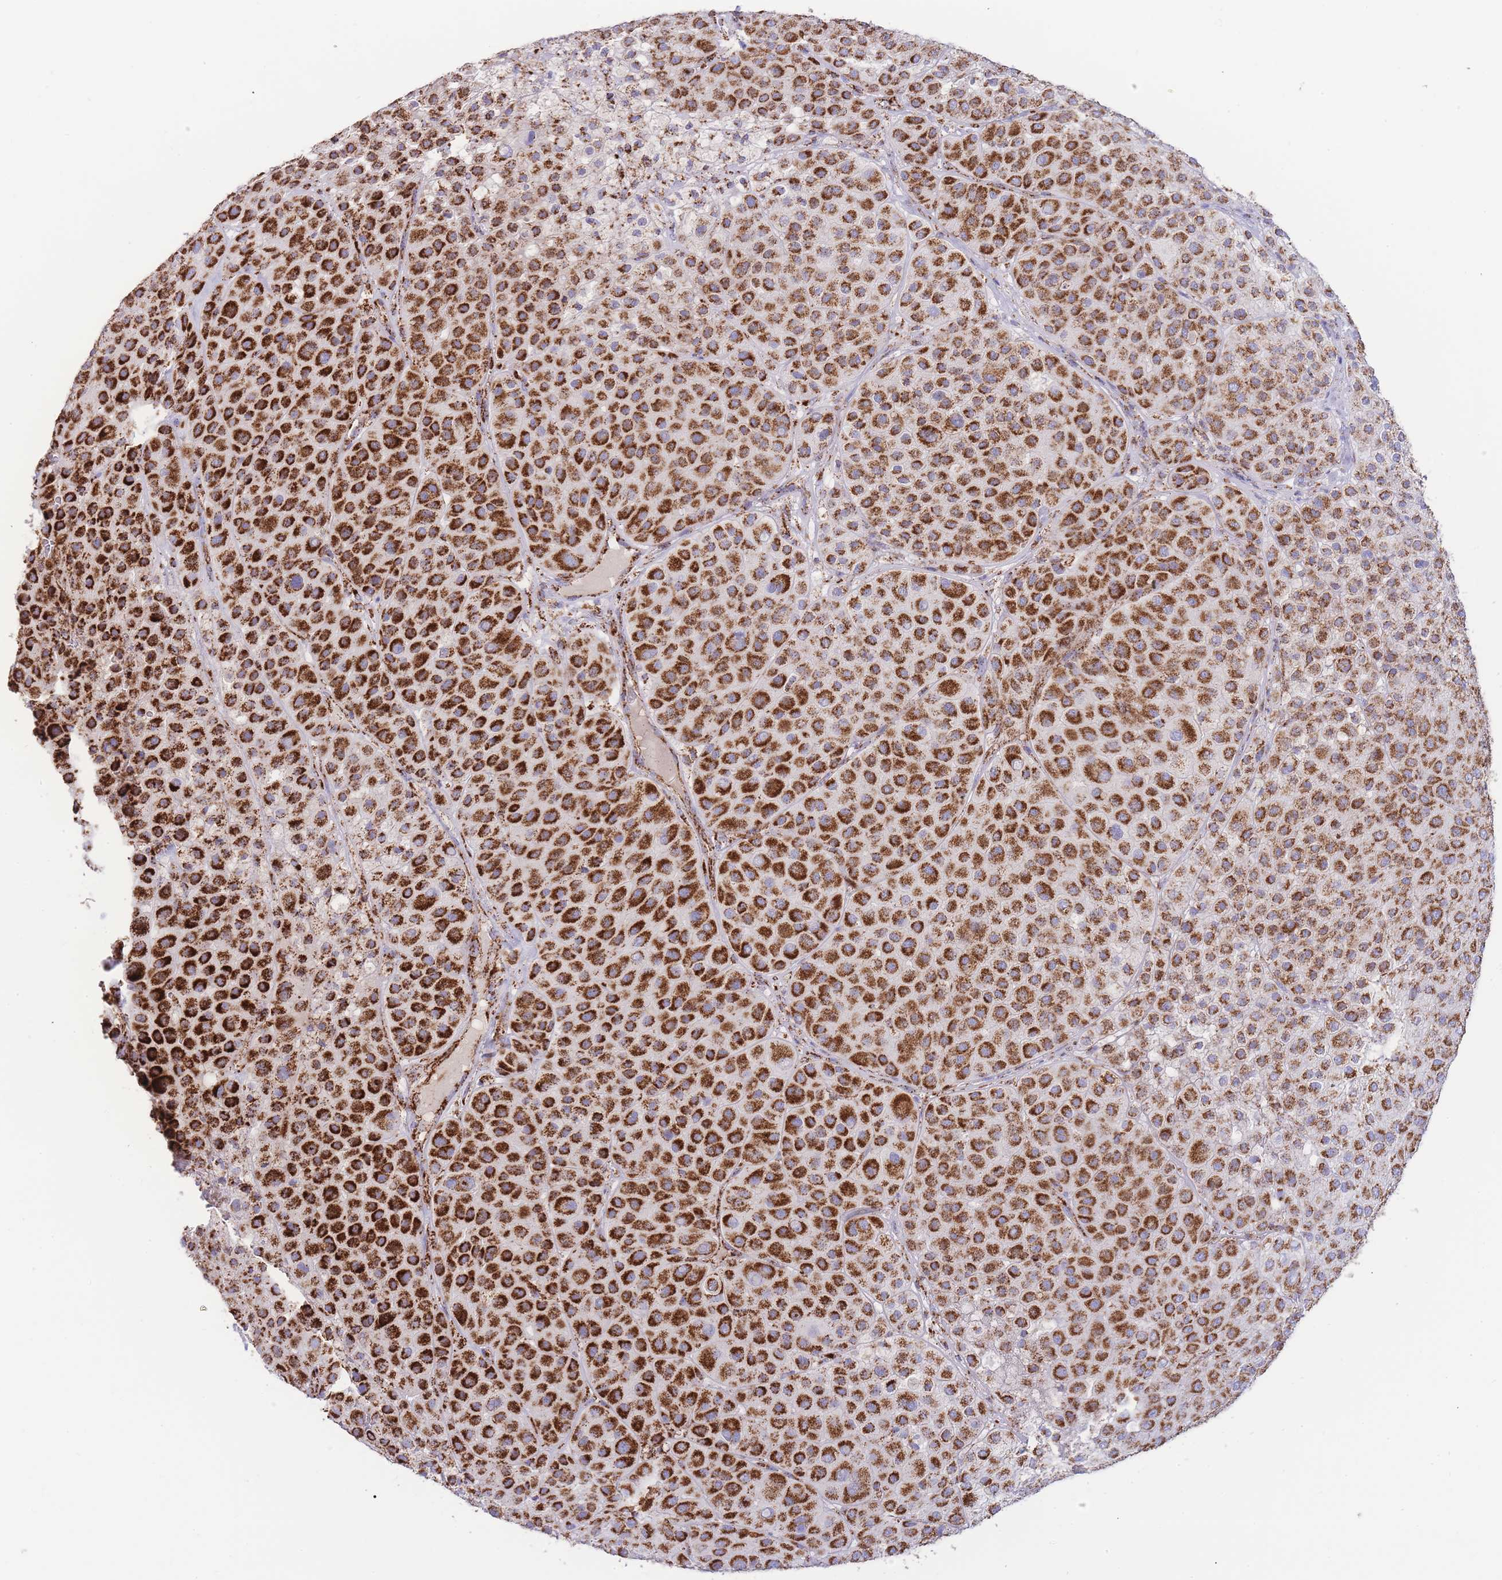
{"staining": {"intensity": "strong", "quantity": ">75%", "location": "cytoplasmic/membranous"}, "tissue": "melanoma", "cell_type": "Tumor cells", "image_type": "cancer", "snomed": [{"axis": "morphology", "description": "Malignant melanoma, Metastatic site"}, {"axis": "topography", "description": "Smooth muscle"}], "caption": "DAB (3,3'-diaminobenzidine) immunohistochemical staining of human melanoma demonstrates strong cytoplasmic/membranous protein staining in about >75% of tumor cells. The staining was performed using DAB, with brown indicating positive protein expression. Nuclei are stained blue with hematoxylin.", "gene": "GSTM1", "patient": {"sex": "male", "age": 41}}